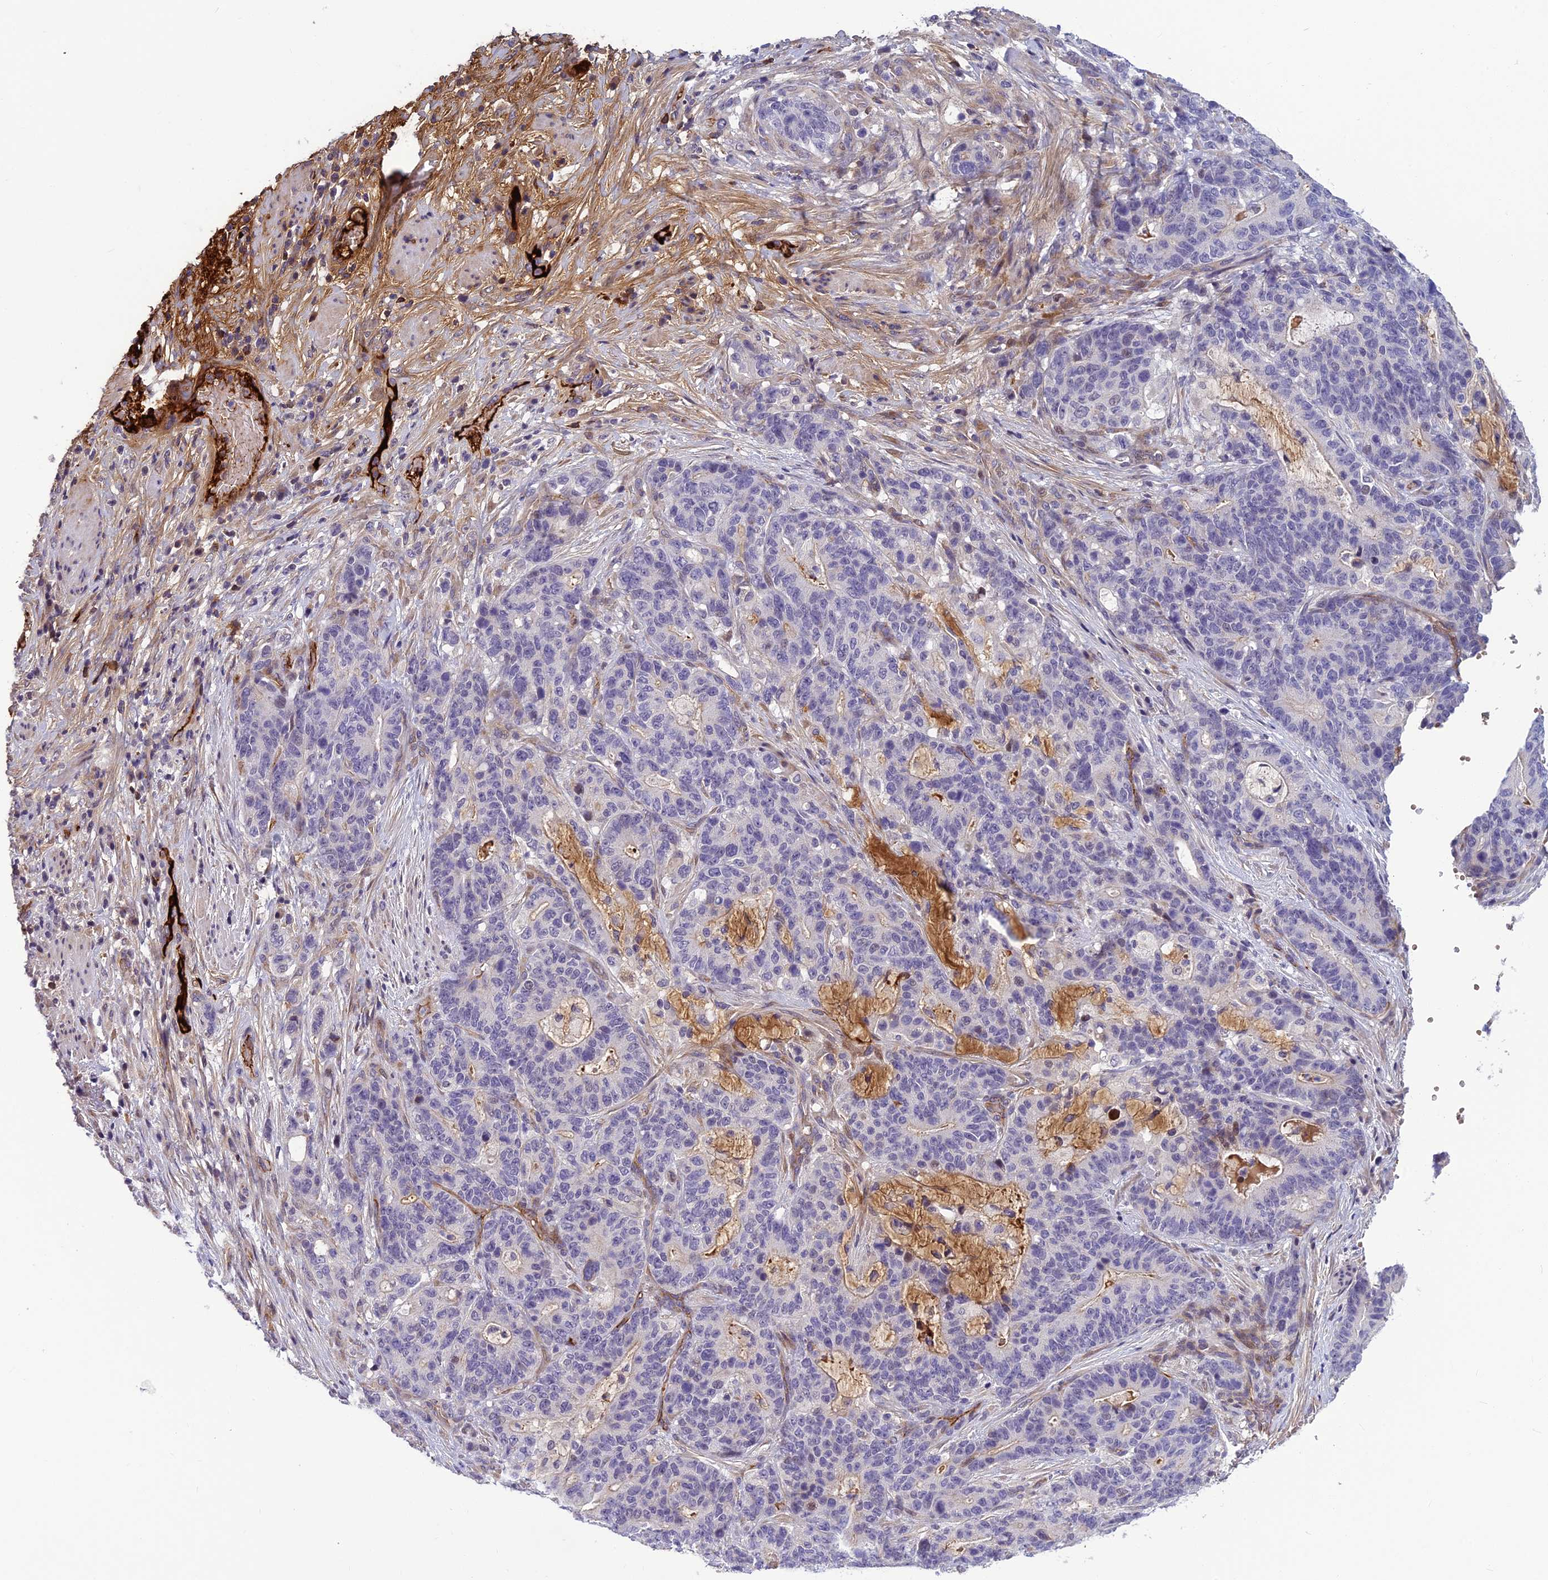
{"staining": {"intensity": "negative", "quantity": "none", "location": "none"}, "tissue": "stomach cancer", "cell_type": "Tumor cells", "image_type": "cancer", "snomed": [{"axis": "morphology", "description": "Normal tissue, NOS"}, {"axis": "morphology", "description": "Adenocarcinoma, NOS"}, {"axis": "topography", "description": "Stomach"}], "caption": "DAB immunohistochemical staining of human adenocarcinoma (stomach) reveals no significant expression in tumor cells. (Brightfield microscopy of DAB (3,3'-diaminobenzidine) IHC at high magnification).", "gene": "CLEC11A", "patient": {"sex": "female", "age": 64}}